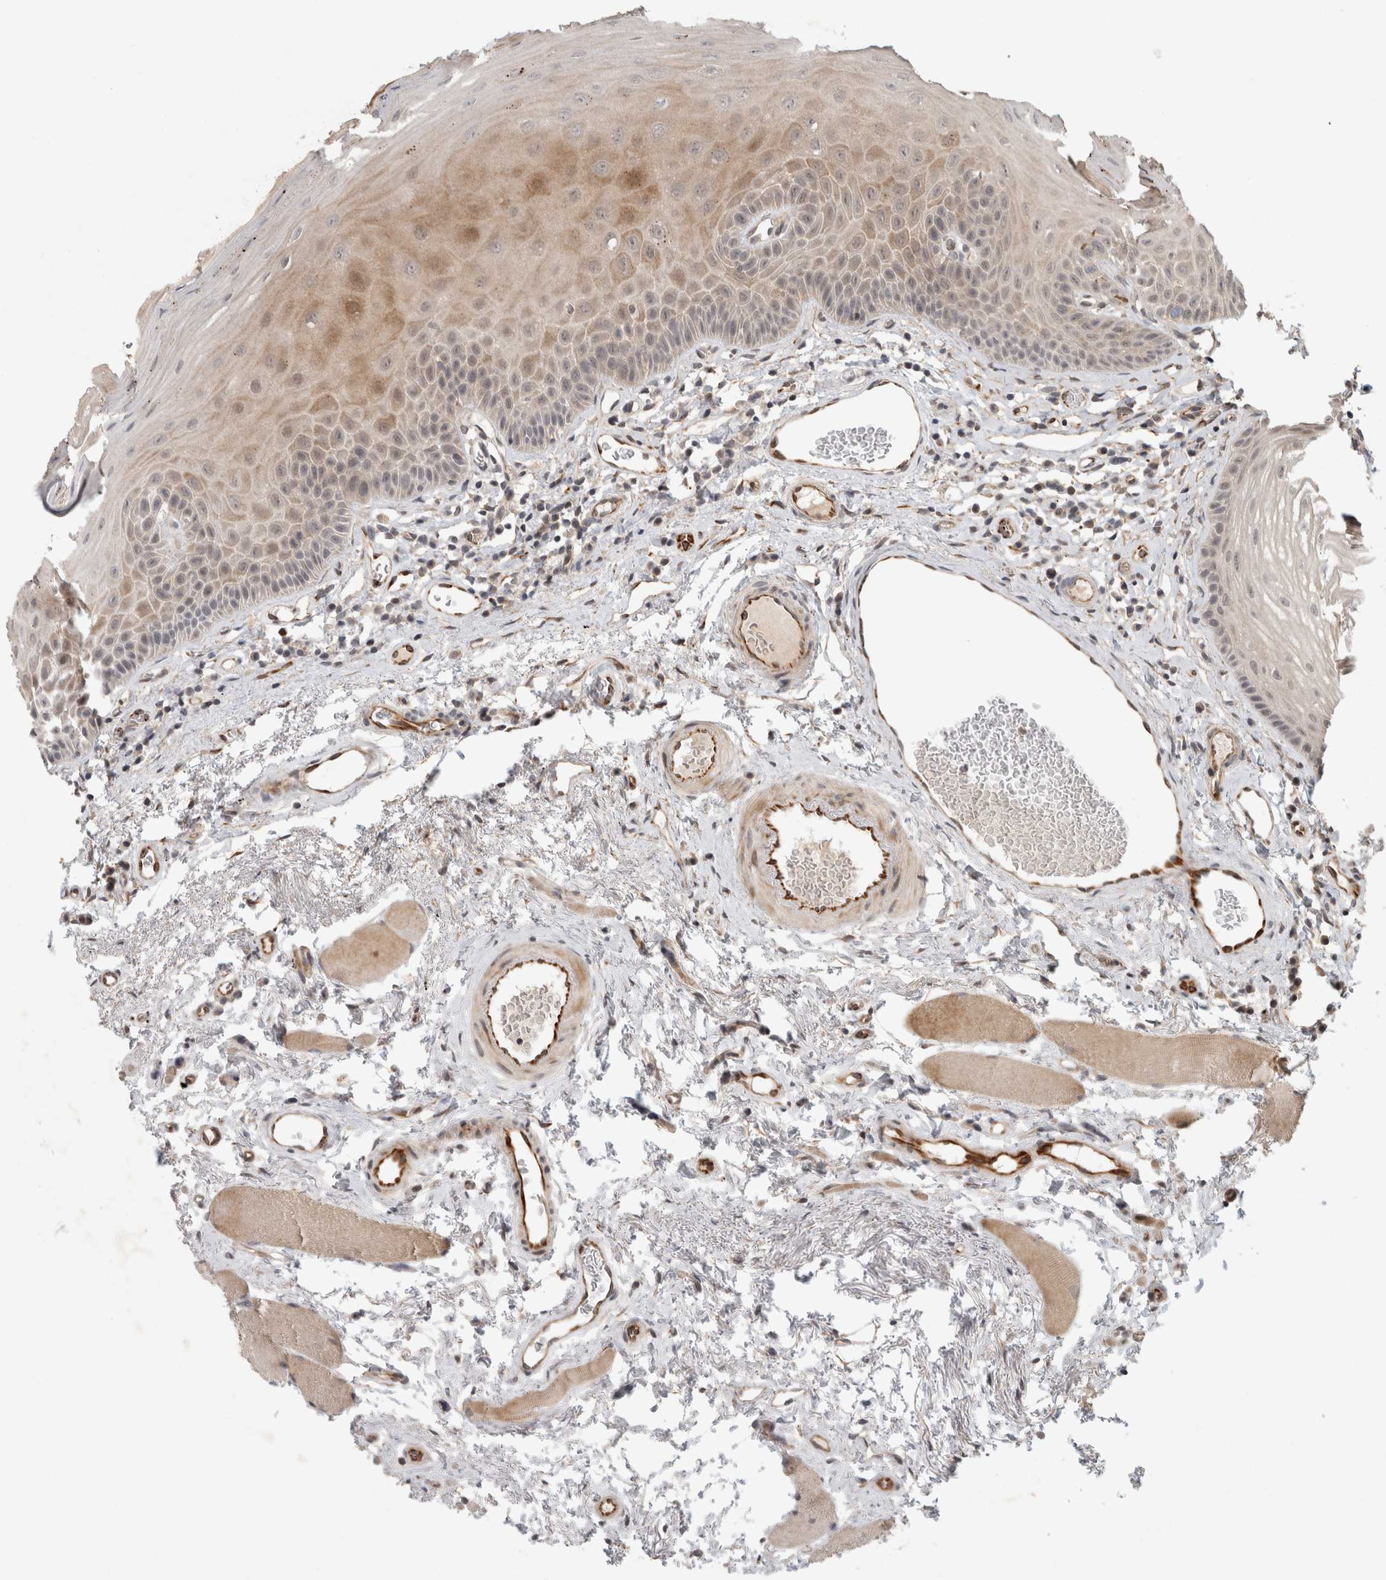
{"staining": {"intensity": "moderate", "quantity": "<25%", "location": "cytoplasmic/membranous"}, "tissue": "oral mucosa", "cell_type": "Squamous epithelial cells", "image_type": "normal", "snomed": [{"axis": "morphology", "description": "Normal tissue, NOS"}, {"axis": "topography", "description": "Skeletal muscle"}, {"axis": "topography", "description": "Oral tissue"}, {"axis": "topography", "description": "Peripheral nerve tissue"}], "caption": "This micrograph exhibits benign oral mucosa stained with immunohistochemistry (IHC) to label a protein in brown. The cytoplasmic/membranous of squamous epithelial cells show moderate positivity for the protein. Nuclei are counter-stained blue.", "gene": "CRISPLD1", "patient": {"sex": "female", "age": 84}}